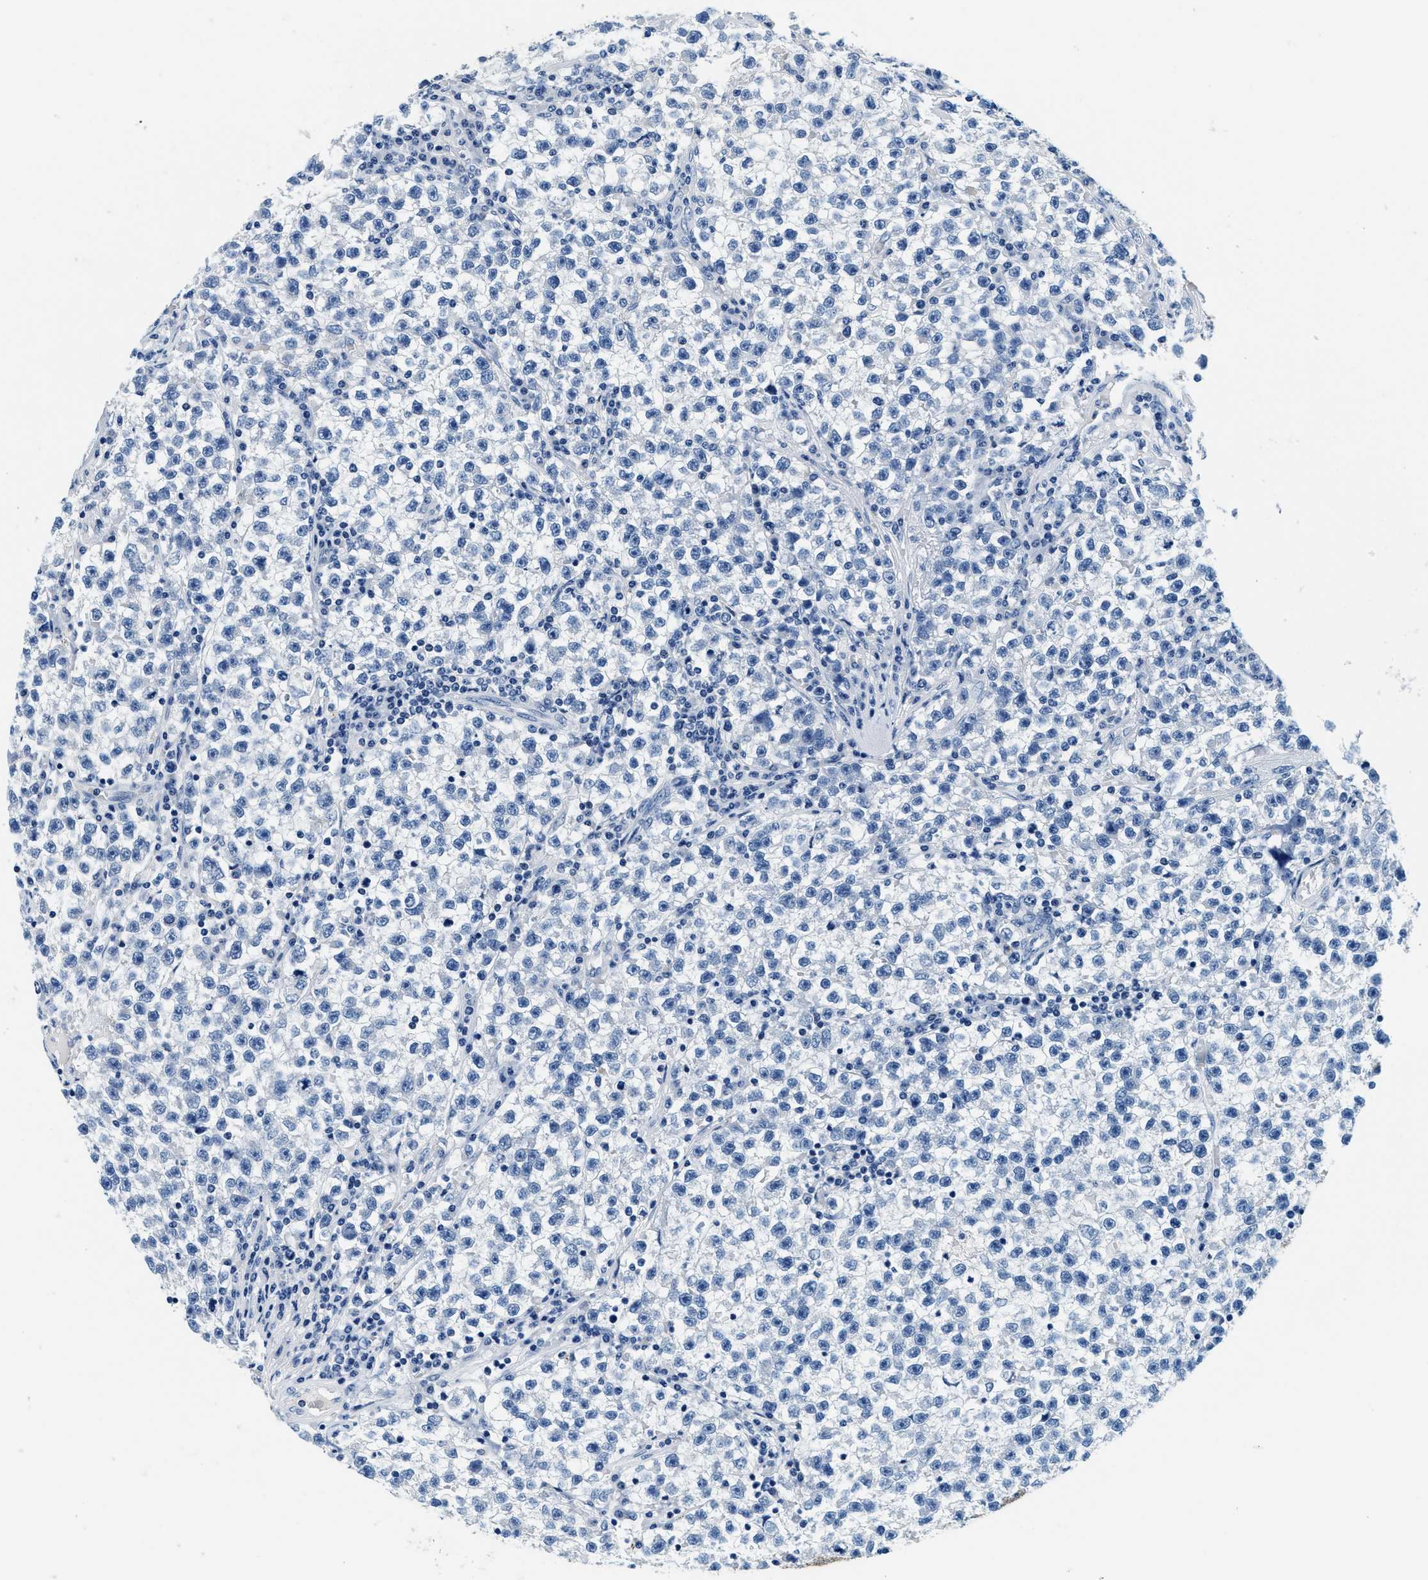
{"staining": {"intensity": "negative", "quantity": "none", "location": "none"}, "tissue": "testis cancer", "cell_type": "Tumor cells", "image_type": "cancer", "snomed": [{"axis": "morphology", "description": "Seminoma, NOS"}, {"axis": "topography", "description": "Testis"}], "caption": "Seminoma (testis) was stained to show a protein in brown. There is no significant staining in tumor cells.", "gene": "GSTM3", "patient": {"sex": "male", "age": 22}}